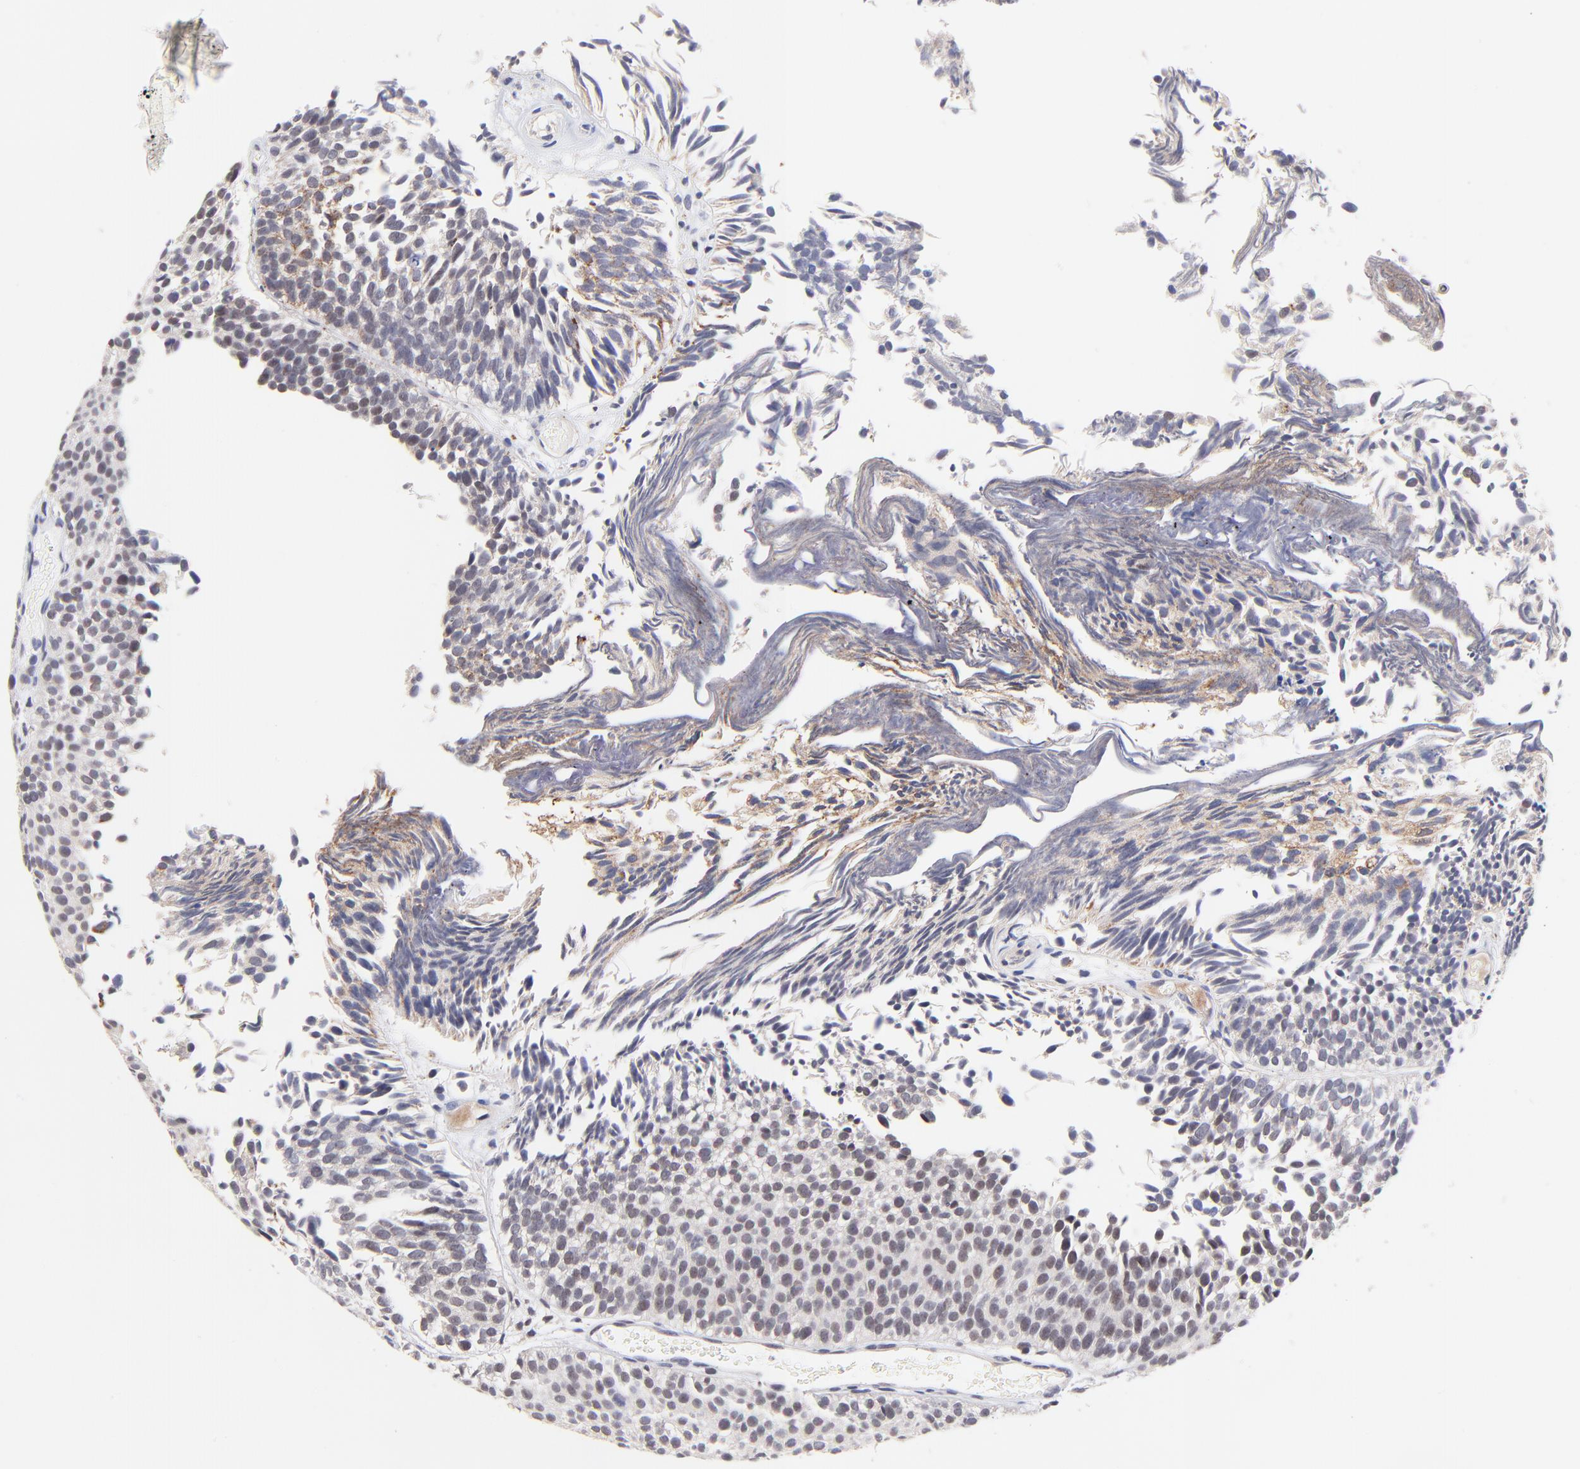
{"staining": {"intensity": "weak", "quantity": "25%-75%", "location": "cytoplasmic/membranous"}, "tissue": "urothelial cancer", "cell_type": "Tumor cells", "image_type": "cancer", "snomed": [{"axis": "morphology", "description": "Urothelial carcinoma, Low grade"}, {"axis": "topography", "description": "Urinary bladder"}], "caption": "A high-resolution micrograph shows IHC staining of urothelial cancer, which reveals weak cytoplasmic/membranous positivity in approximately 25%-75% of tumor cells.", "gene": "ZNF747", "patient": {"sex": "male", "age": 84}}